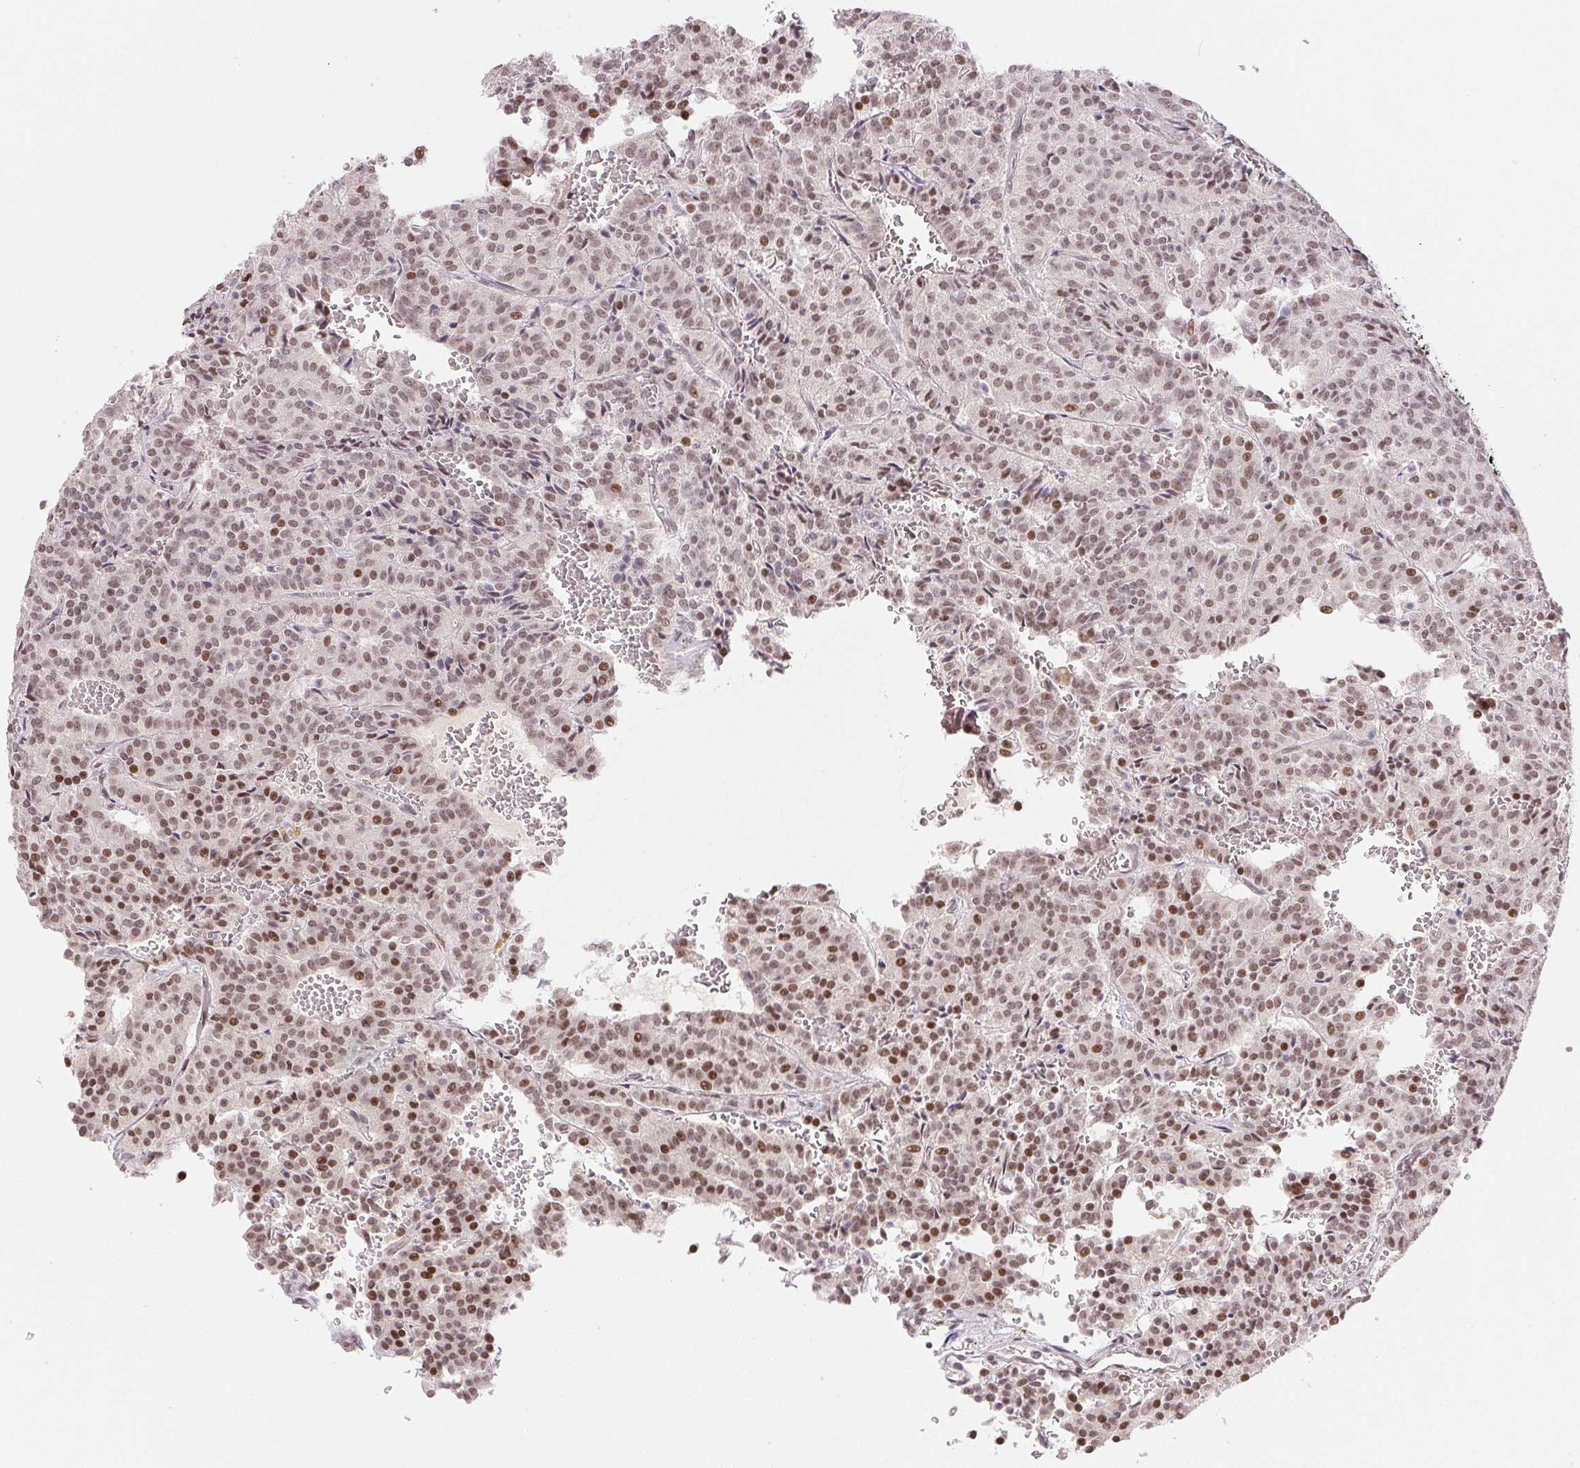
{"staining": {"intensity": "moderate", "quantity": ">75%", "location": "nuclear"}, "tissue": "carcinoid", "cell_type": "Tumor cells", "image_type": "cancer", "snomed": [{"axis": "morphology", "description": "Carcinoid, malignant, NOS"}, {"axis": "topography", "description": "Lung"}], "caption": "Carcinoid (malignant) tissue shows moderate nuclear expression in about >75% of tumor cells, visualized by immunohistochemistry.", "gene": "KDM4D", "patient": {"sex": "male", "age": 70}}